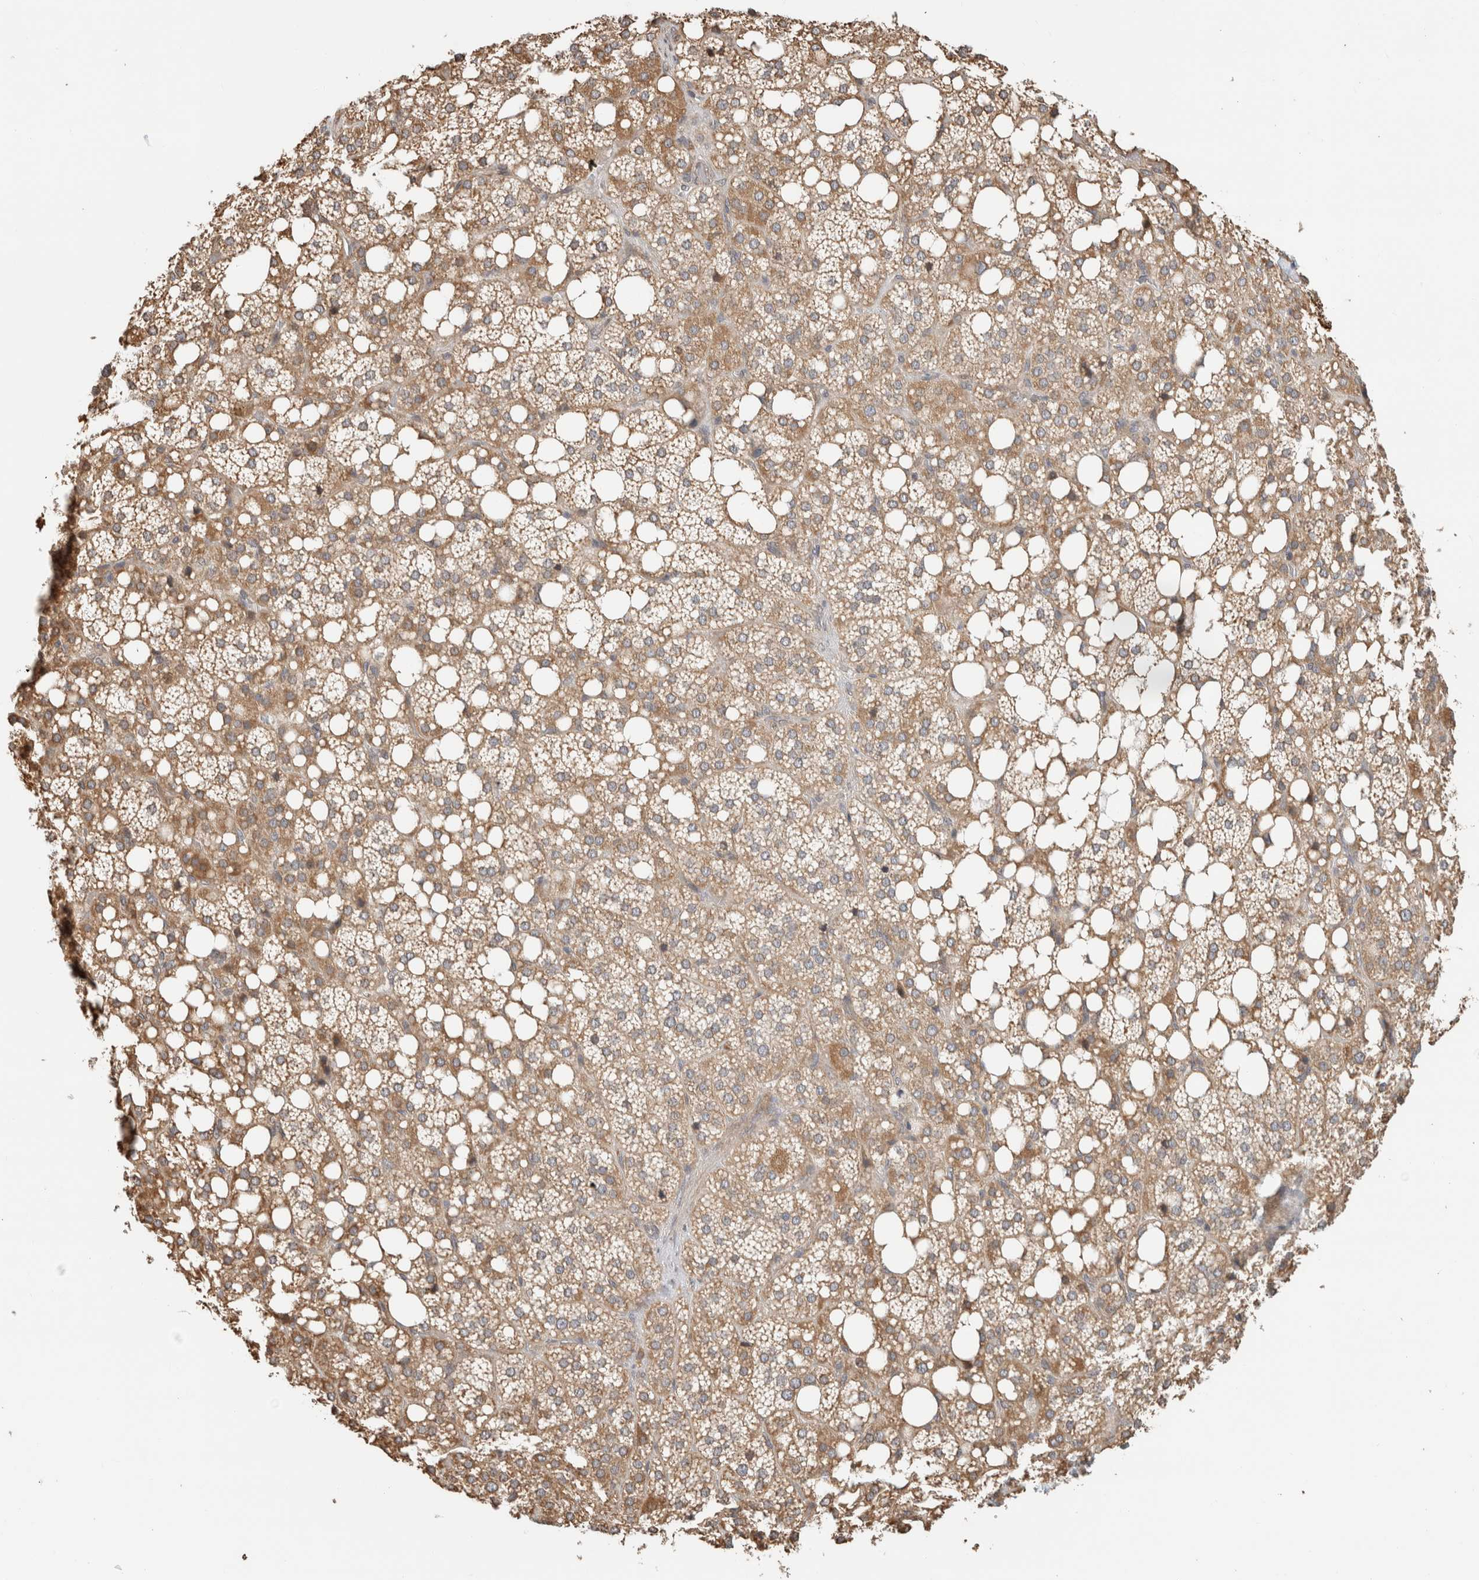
{"staining": {"intensity": "moderate", "quantity": ">75%", "location": "cytoplasmic/membranous"}, "tissue": "adrenal gland", "cell_type": "Glandular cells", "image_type": "normal", "snomed": [{"axis": "morphology", "description": "Normal tissue, NOS"}, {"axis": "topography", "description": "Adrenal gland"}], "caption": "The micrograph shows staining of normal adrenal gland, revealing moderate cytoplasmic/membranous protein positivity (brown color) within glandular cells. The staining was performed using DAB (3,3'-diaminobenzidine) to visualize the protein expression in brown, while the nuclei were stained in blue with hematoxylin (Magnification: 20x).", "gene": "GINS4", "patient": {"sex": "female", "age": 59}}